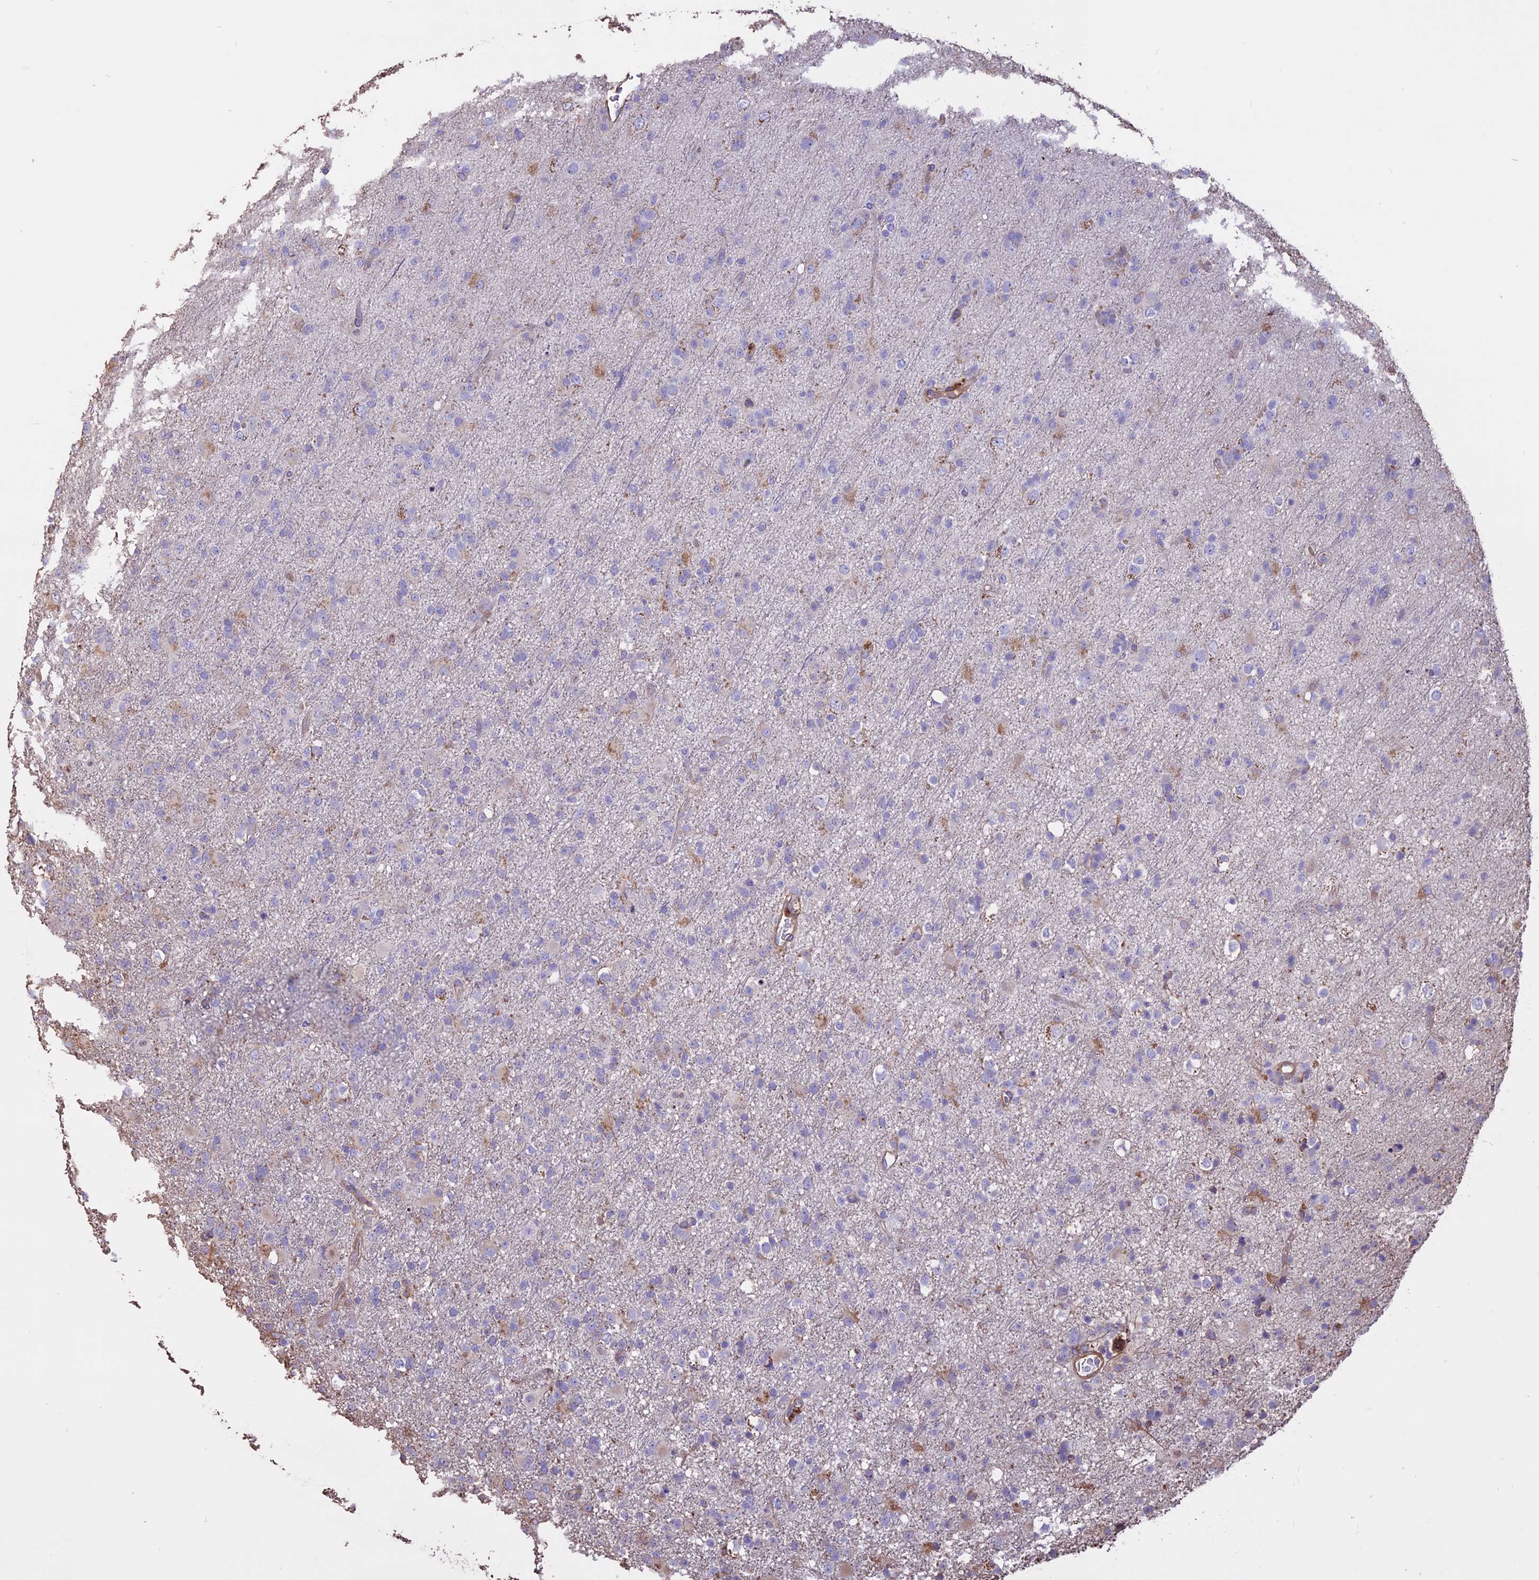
{"staining": {"intensity": "negative", "quantity": "none", "location": "none"}, "tissue": "glioma", "cell_type": "Tumor cells", "image_type": "cancer", "snomed": [{"axis": "morphology", "description": "Glioma, malignant, Low grade"}, {"axis": "topography", "description": "Brain"}], "caption": "Immunohistochemistry of human malignant low-grade glioma demonstrates no expression in tumor cells. (Immunohistochemistry, brightfield microscopy, high magnification).", "gene": "CCDC148", "patient": {"sex": "male", "age": 65}}